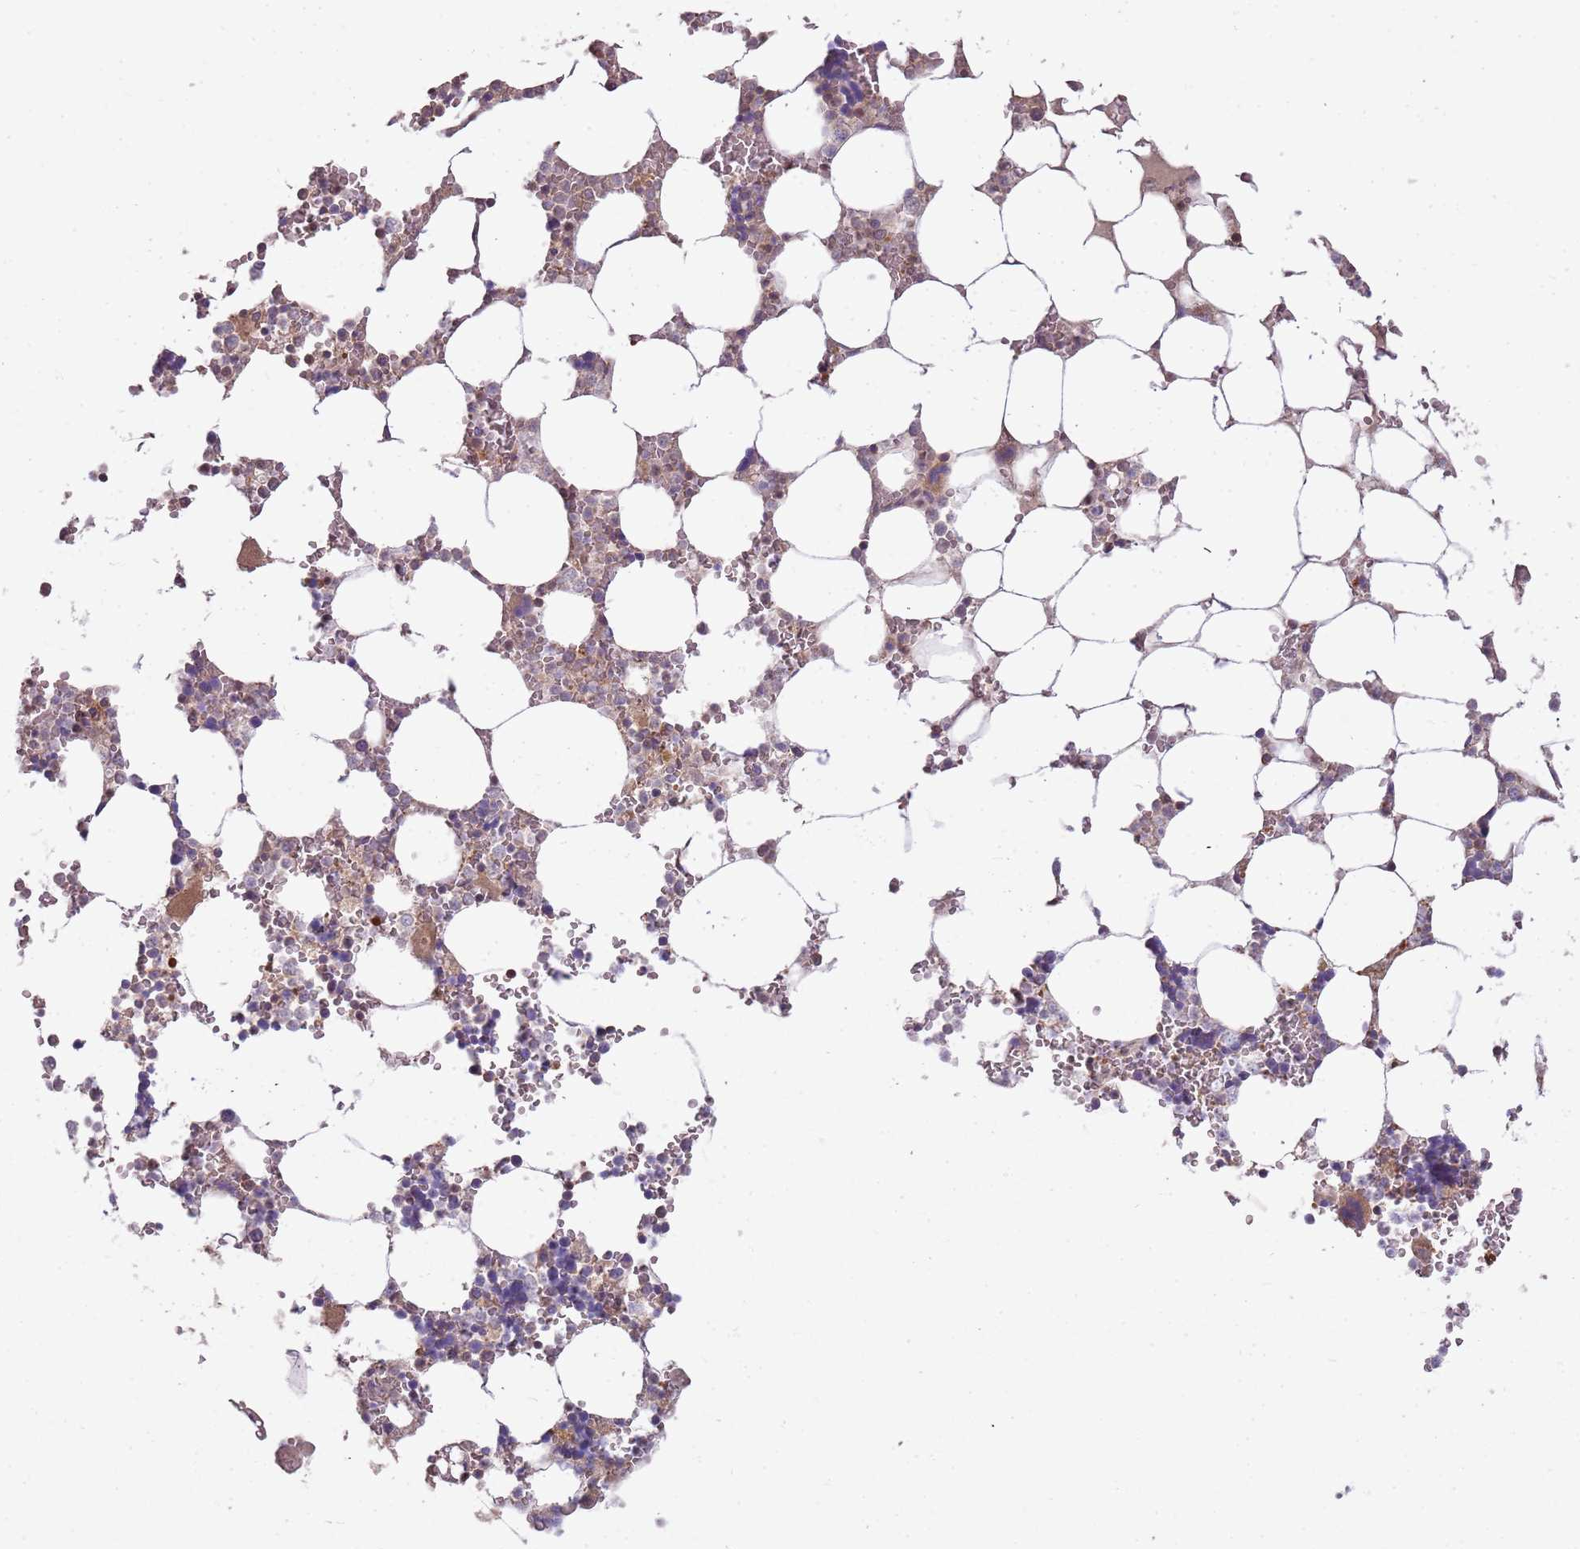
{"staining": {"intensity": "moderate", "quantity": "25%-75%", "location": "cytoplasmic/membranous"}, "tissue": "bone marrow", "cell_type": "Hematopoietic cells", "image_type": "normal", "snomed": [{"axis": "morphology", "description": "Normal tissue, NOS"}, {"axis": "topography", "description": "Bone marrow"}], "caption": "Protein staining of benign bone marrow reveals moderate cytoplasmic/membranous expression in about 25%-75% of hematopoietic cells.", "gene": "GSTO2", "patient": {"sex": "male", "age": 64}}